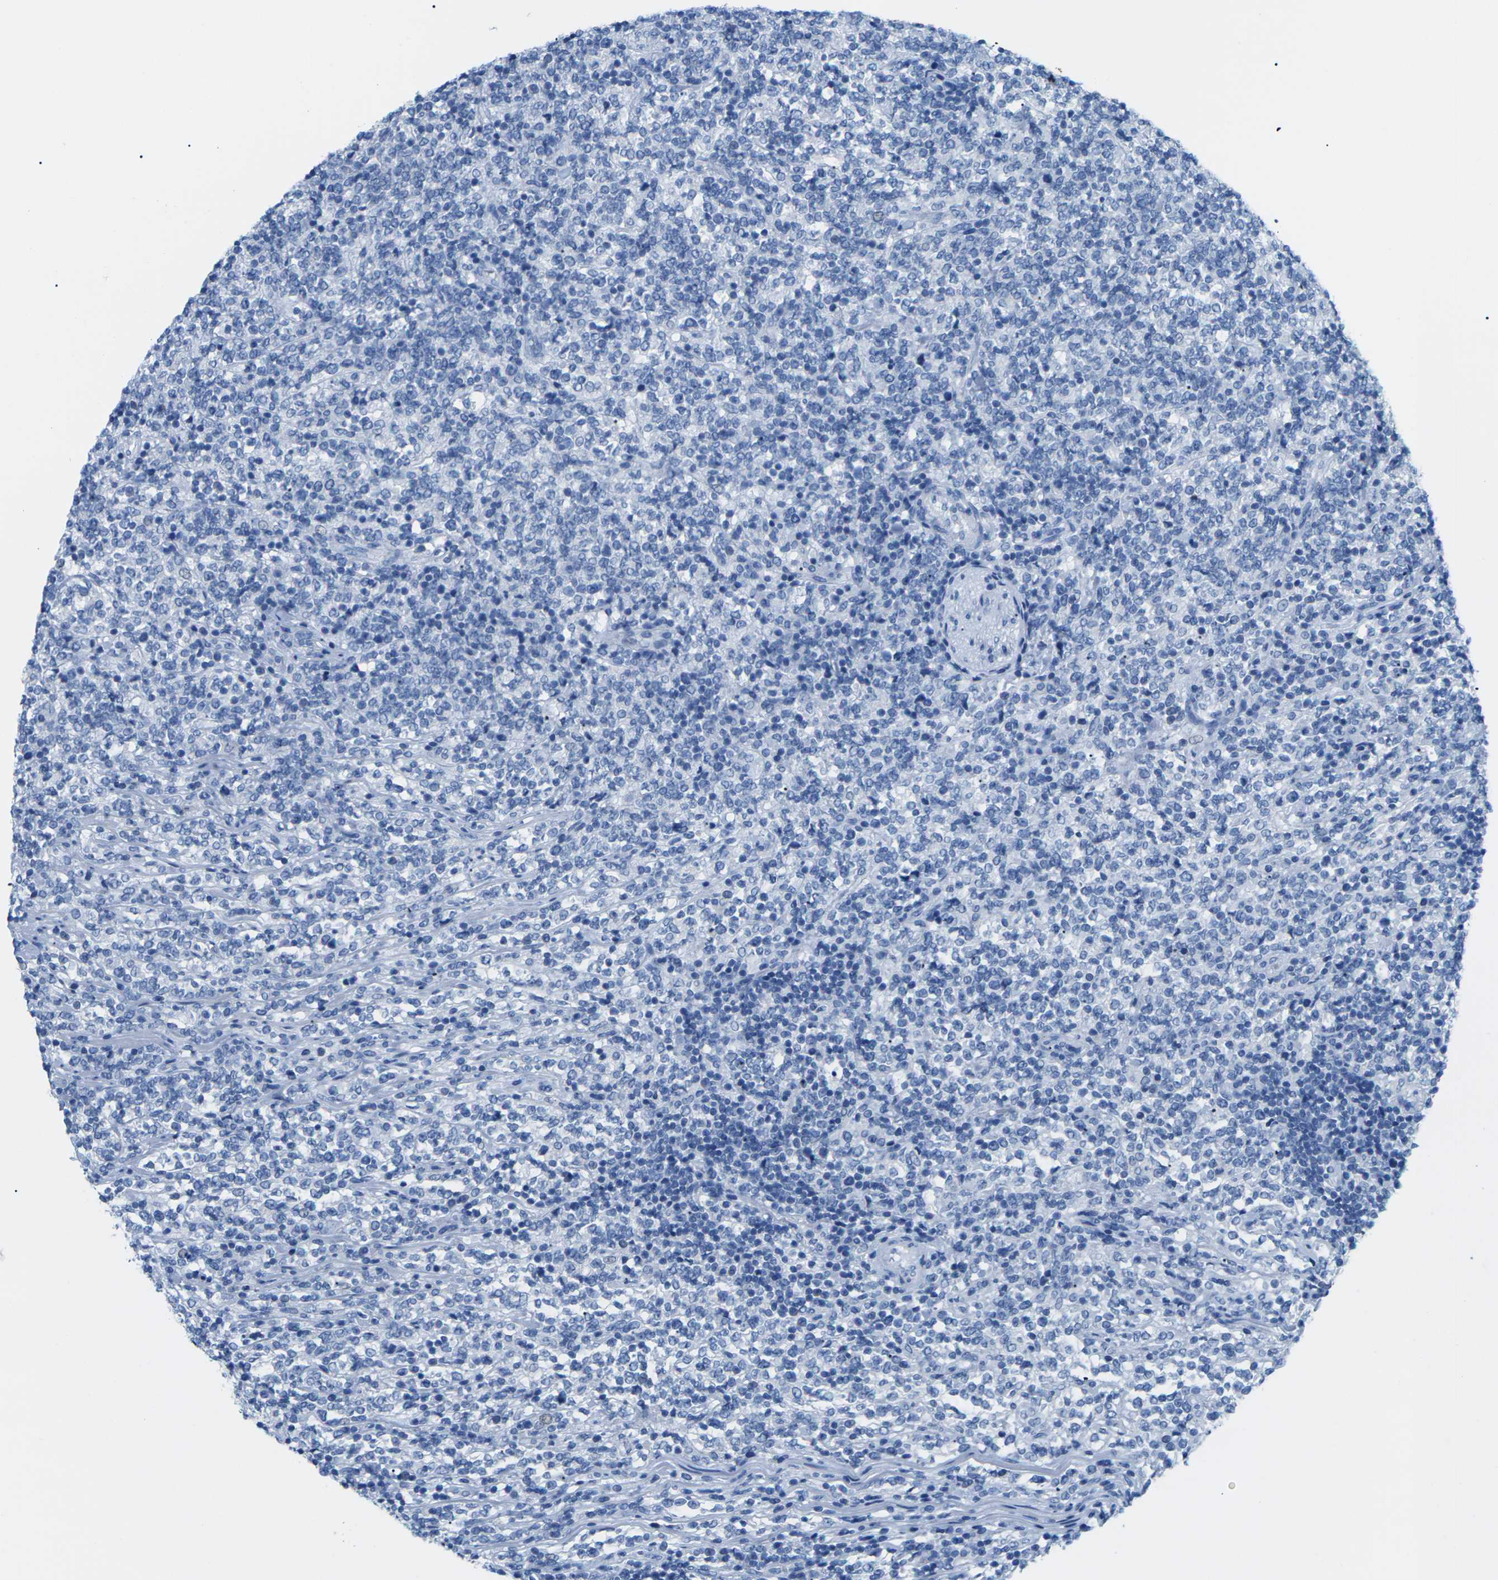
{"staining": {"intensity": "negative", "quantity": "none", "location": "none"}, "tissue": "lymphoma", "cell_type": "Tumor cells", "image_type": "cancer", "snomed": [{"axis": "morphology", "description": "Malignant lymphoma, non-Hodgkin's type, High grade"}, {"axis": "topography", "description": "Soft tissue"}], "caption": "Lymphoma stained for a protein using immunohistochemistry (IHC) shows no expression tumor cells.", "gene": "SLC12A1", "patient": {"sex": "male", "age": 18}}